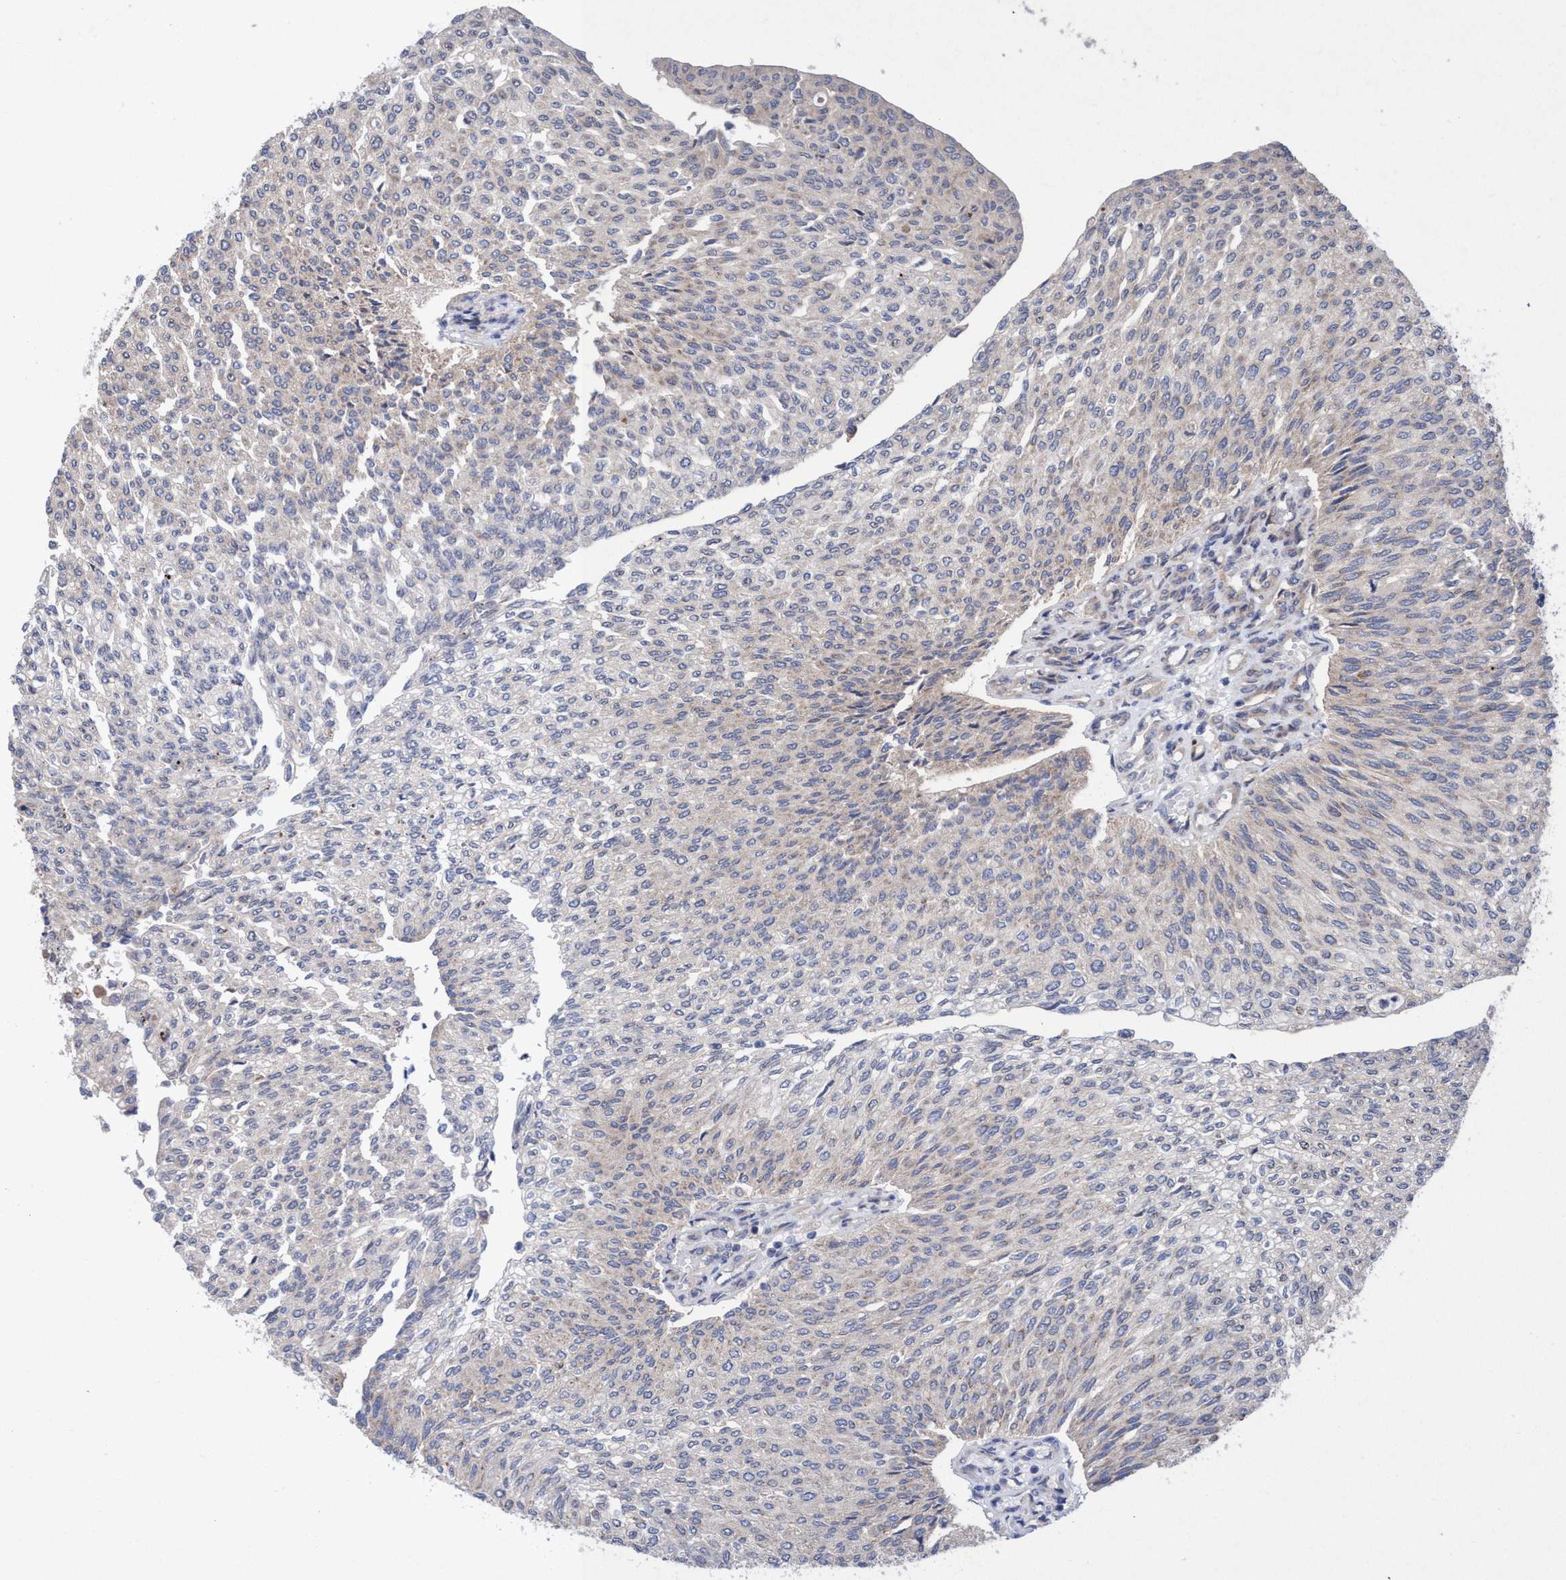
{"staining": {"intensity": "weak", "quantity": "<25%", "location": "cytoplasmic/membranous"}, "tissue": "urothelial cancer", "cell_type": "Tumor cells", "image_type": "cancer", "snomed": [{"axis": "morphology", "description": "Urothelial carcinoma, Low grade"}, {"axis": "topography", "description": "Urinary bladder"}], "caption": "IHC micrograph of neoplastic tissue: urothelial carcinoma (low-grade) stained with DAB demonstrates no significant protein positivity in tumor cells.", "gene": "P2RY14", "patient": {"sex": "female", "age": 79}}